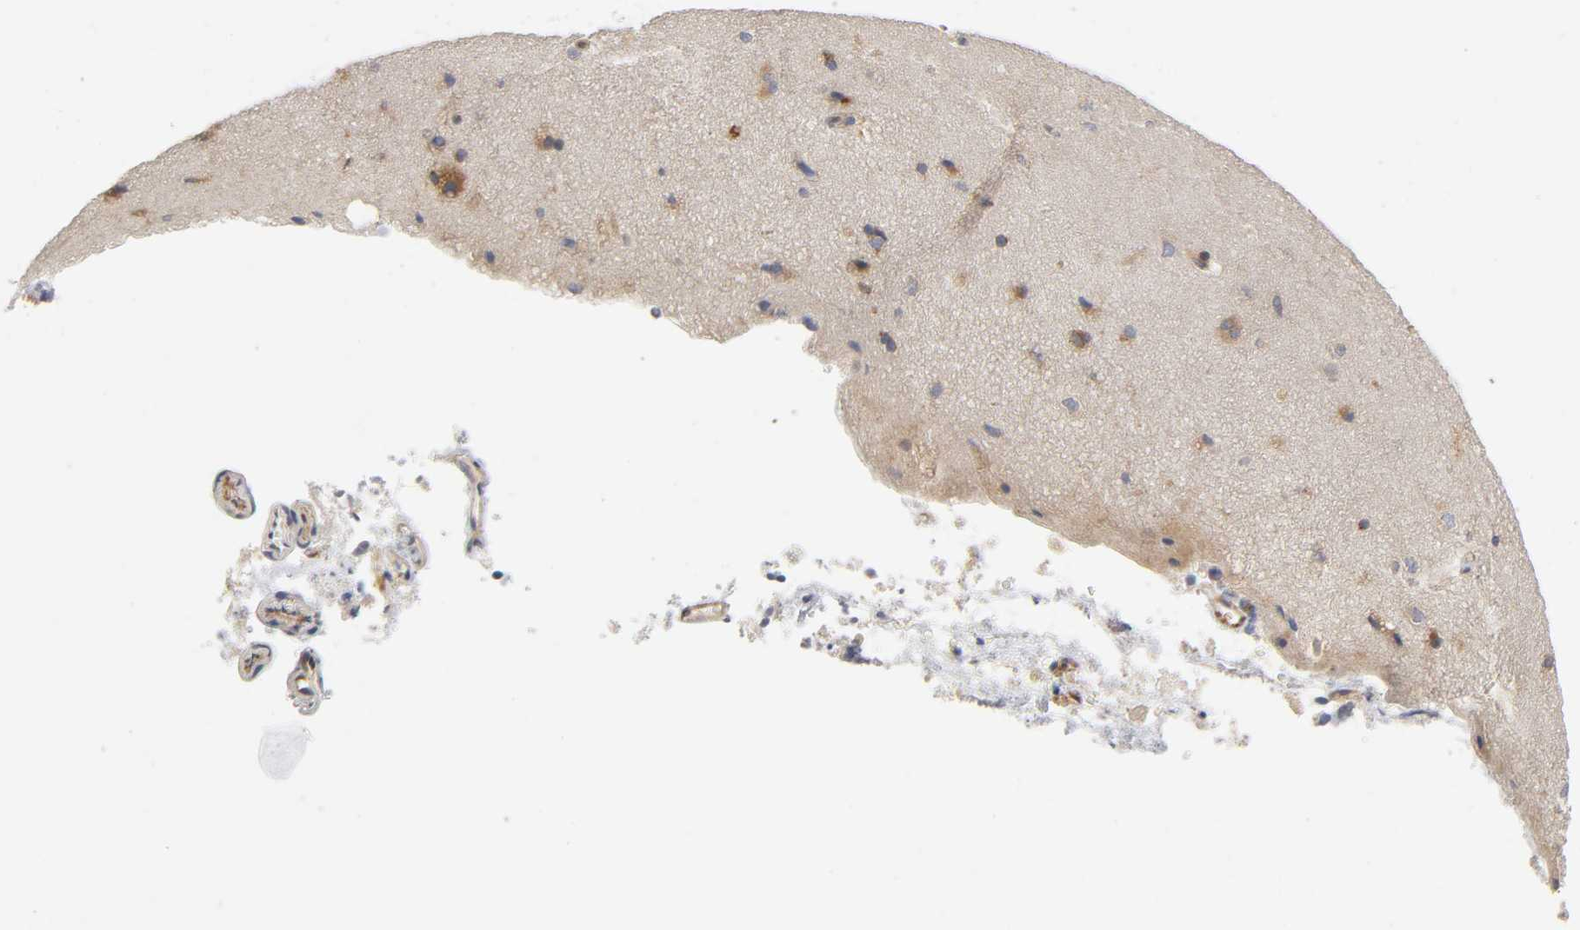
{"staining": {"intensity": "weak", "quantity": "25%-75%", "location": "cytoplasmic/membranous"}, "tissue": "cerebral cortex", "cell_type": "Endothelial cells", "image_type": "normal", "snomed": [{"axis": "morphology", "description": "Normal tissue, NOS"}, {"axis": "topography", "description": "Cerebral cortex"}], "caption": "The micrograph reveals immunohistochemical staining of benign cerebral cortex. There is weak cytoplasmic/membranous positivity is seen in approximately 25%-75% of endothelial cells.", "gene": "IQCJ", "patient": {"sex": "female", "age": 45}}